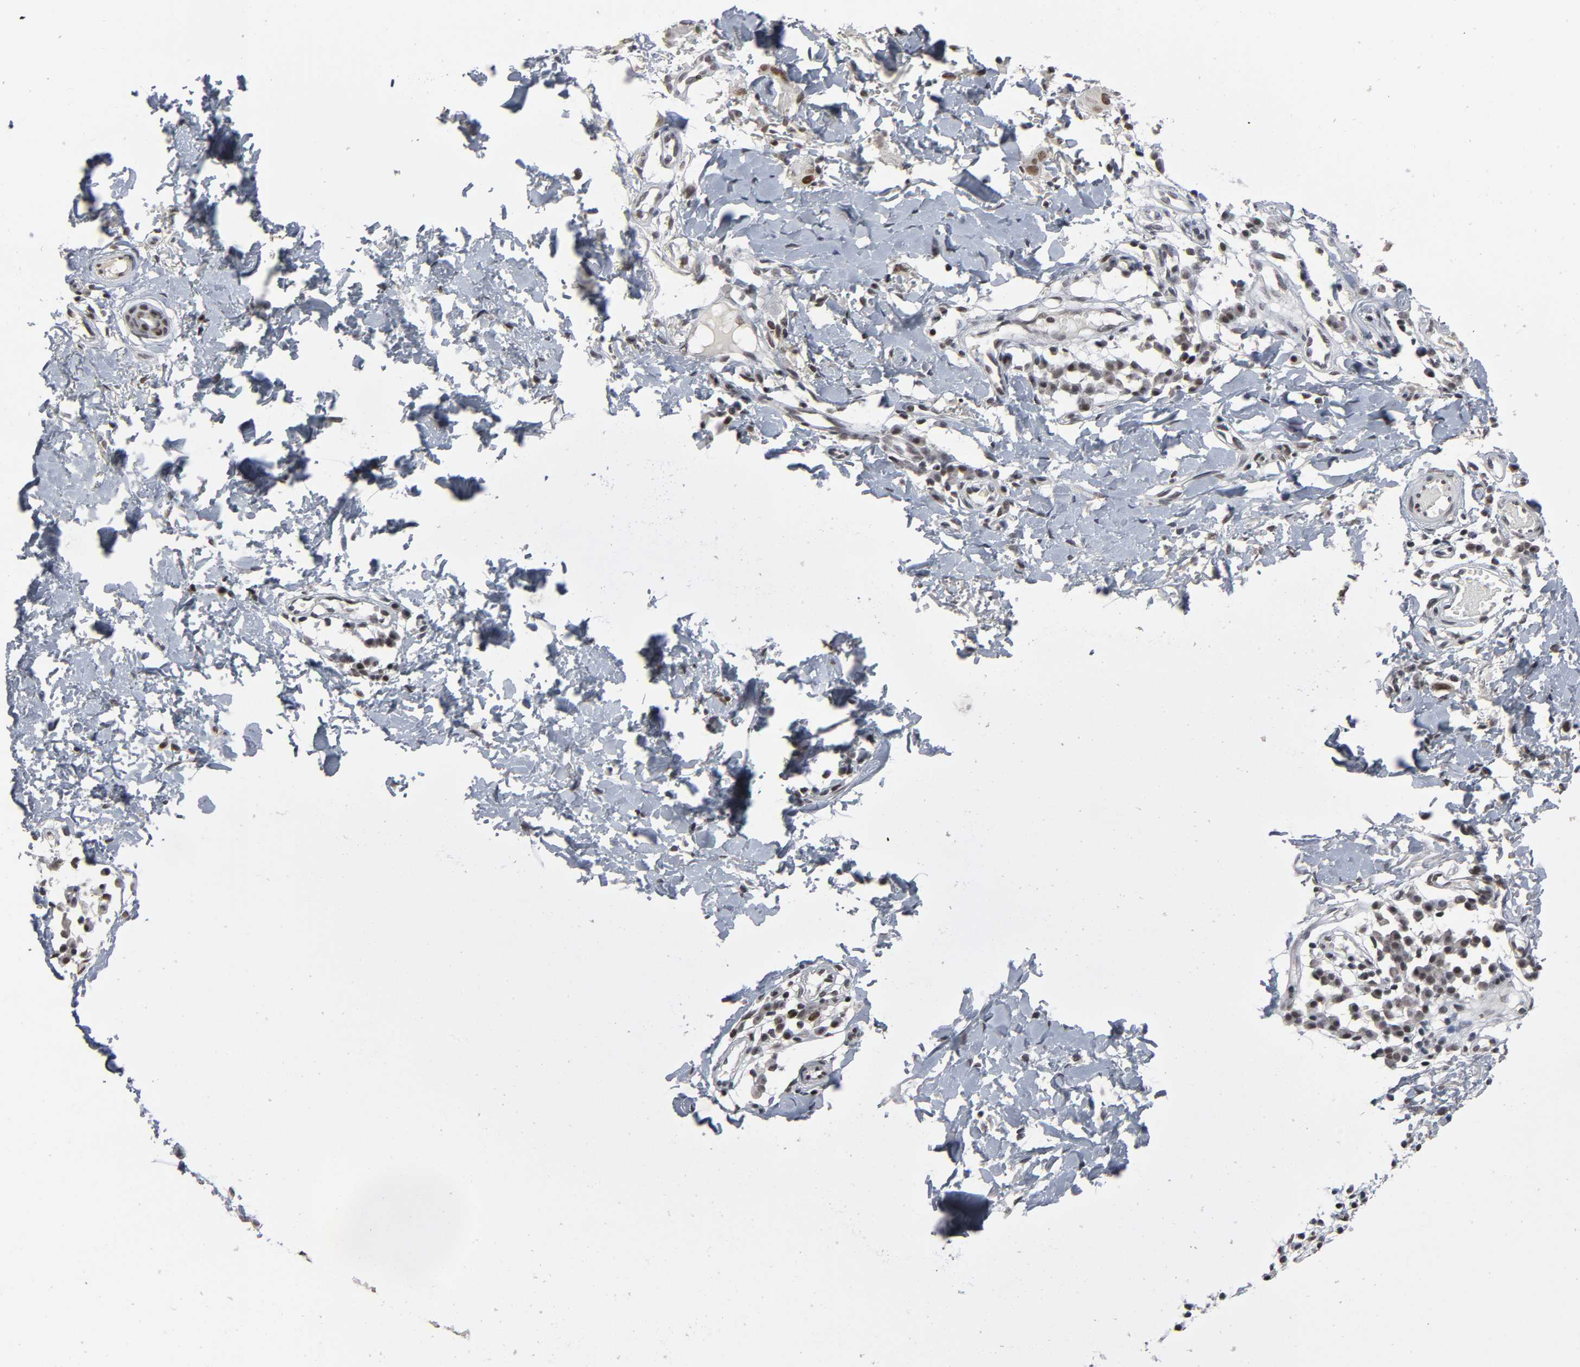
{"staining": {"intensity": "strong", "quantity": ">75%", "location": "nuclear"}, "tissue": "skin cancer", "cell_type": "Tumor cells", "image_type": "cancer", "snomed": [{"axis": "morphology", "description": "Normal tissue, NOS"}, {"axis": "morphology", "description": "Basal cell carcinoma"}, {"axis": "topography", "description": "Skin"}], "caption": "Immunohistochemical staining of human basal cell carcinoma (skin) shows strong nuclear protein expression in about >75% of tumor cells. (DAB = brown stain, brightfield microscopy at high magnification).", "gene": "TRIM33", "patient": {"sex": "male", "age": 77}}